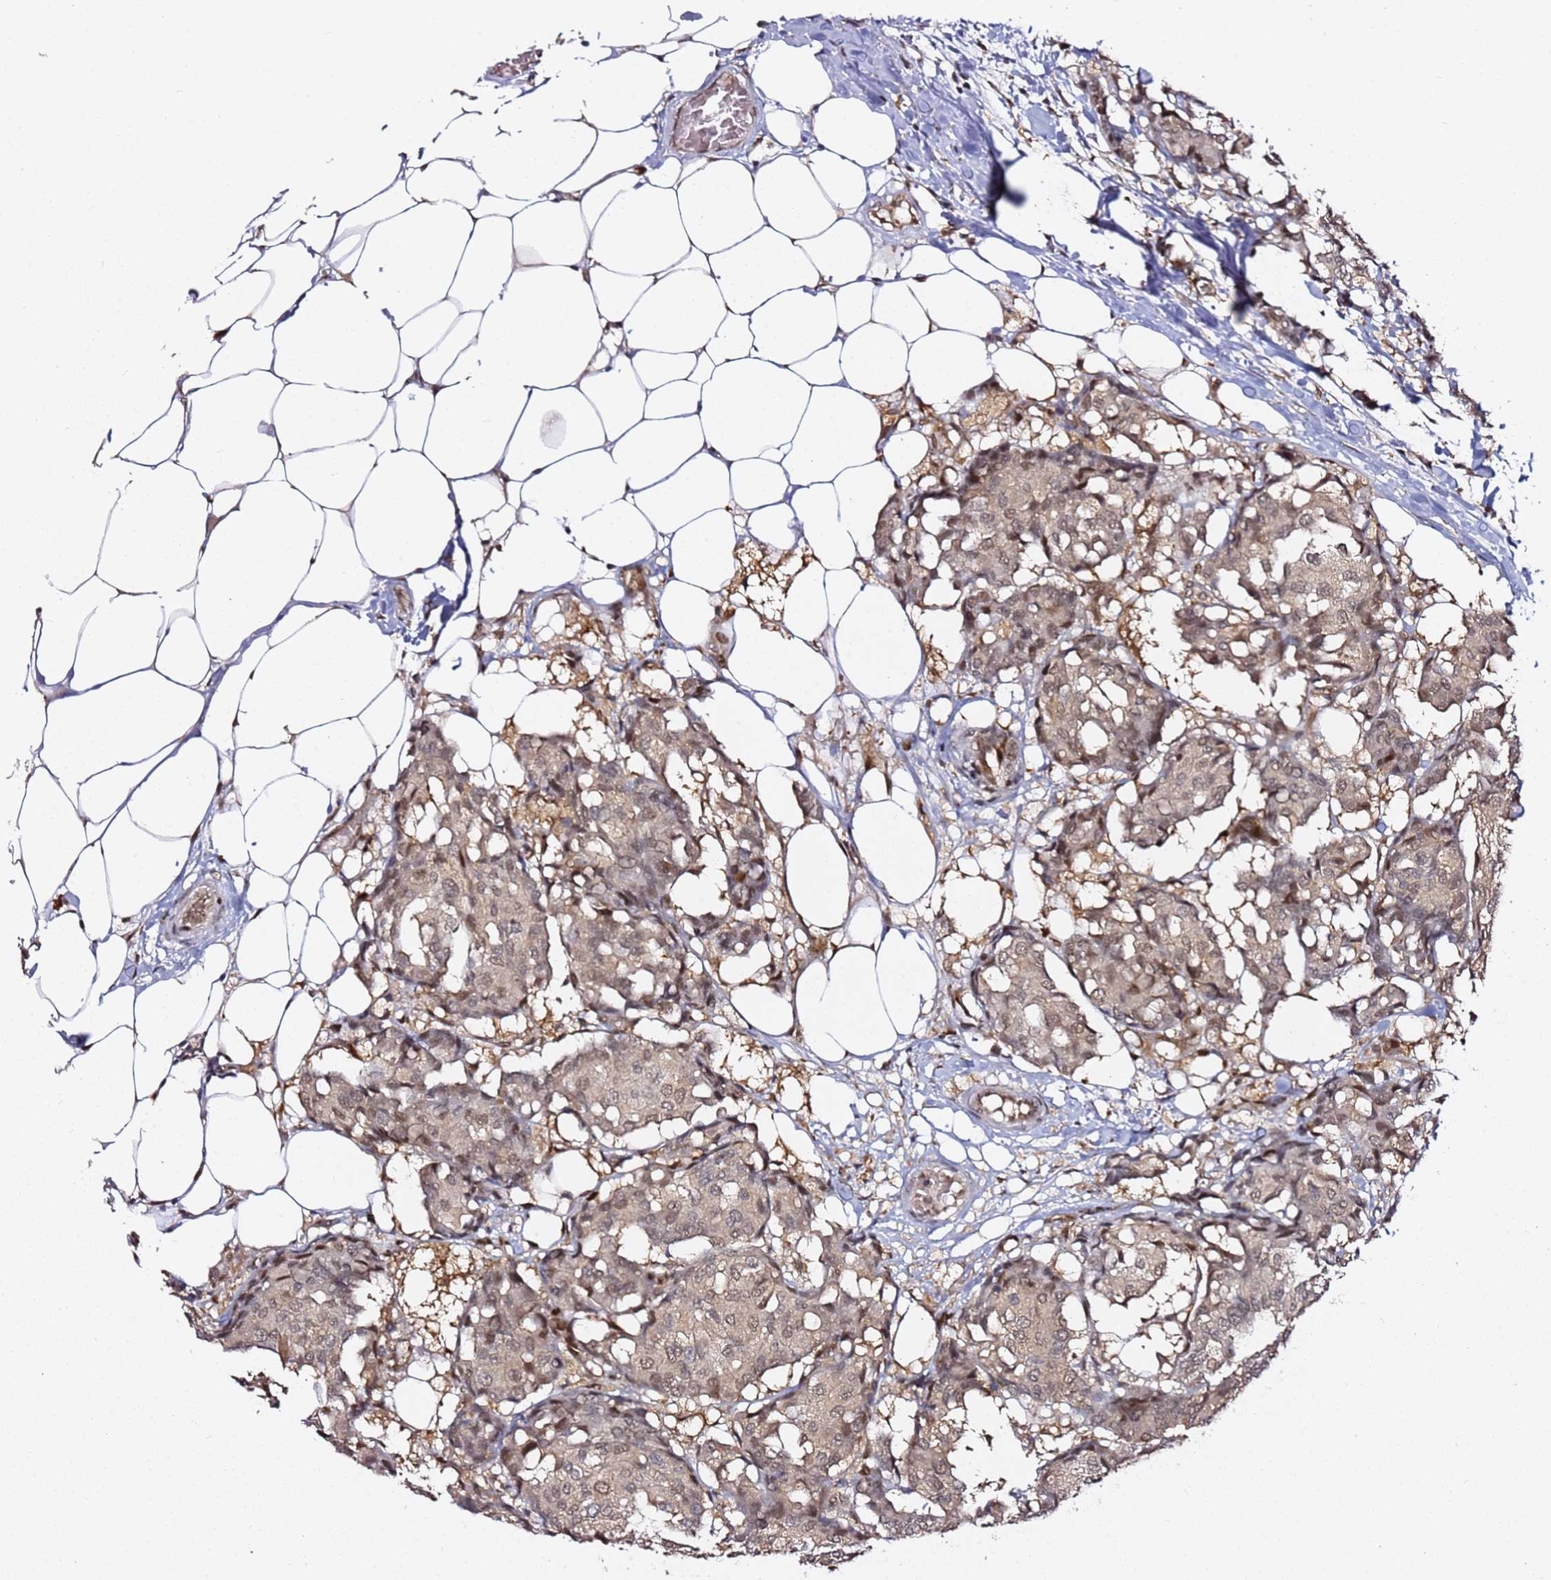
{"staining": {"intensity": "weak", "quantity": "25%-75%", "location": "nuclear"}, "tissue": "breast cancer", "cell_type": "Tumor cells", "image_type": "cancer", "snomed": [{"axis": "morphology", "description": "Duct carcinoma"}, {"axis": "topography", "description": "Breast"}], "caption": "Protein staining demonstrates weak nuclear staining in about 25%-75% of tumor cells in breast cancer (infiltrating ductal carcinoma).", "gene": "RGS18", "patient": {"sex": "female", "age": 75}}